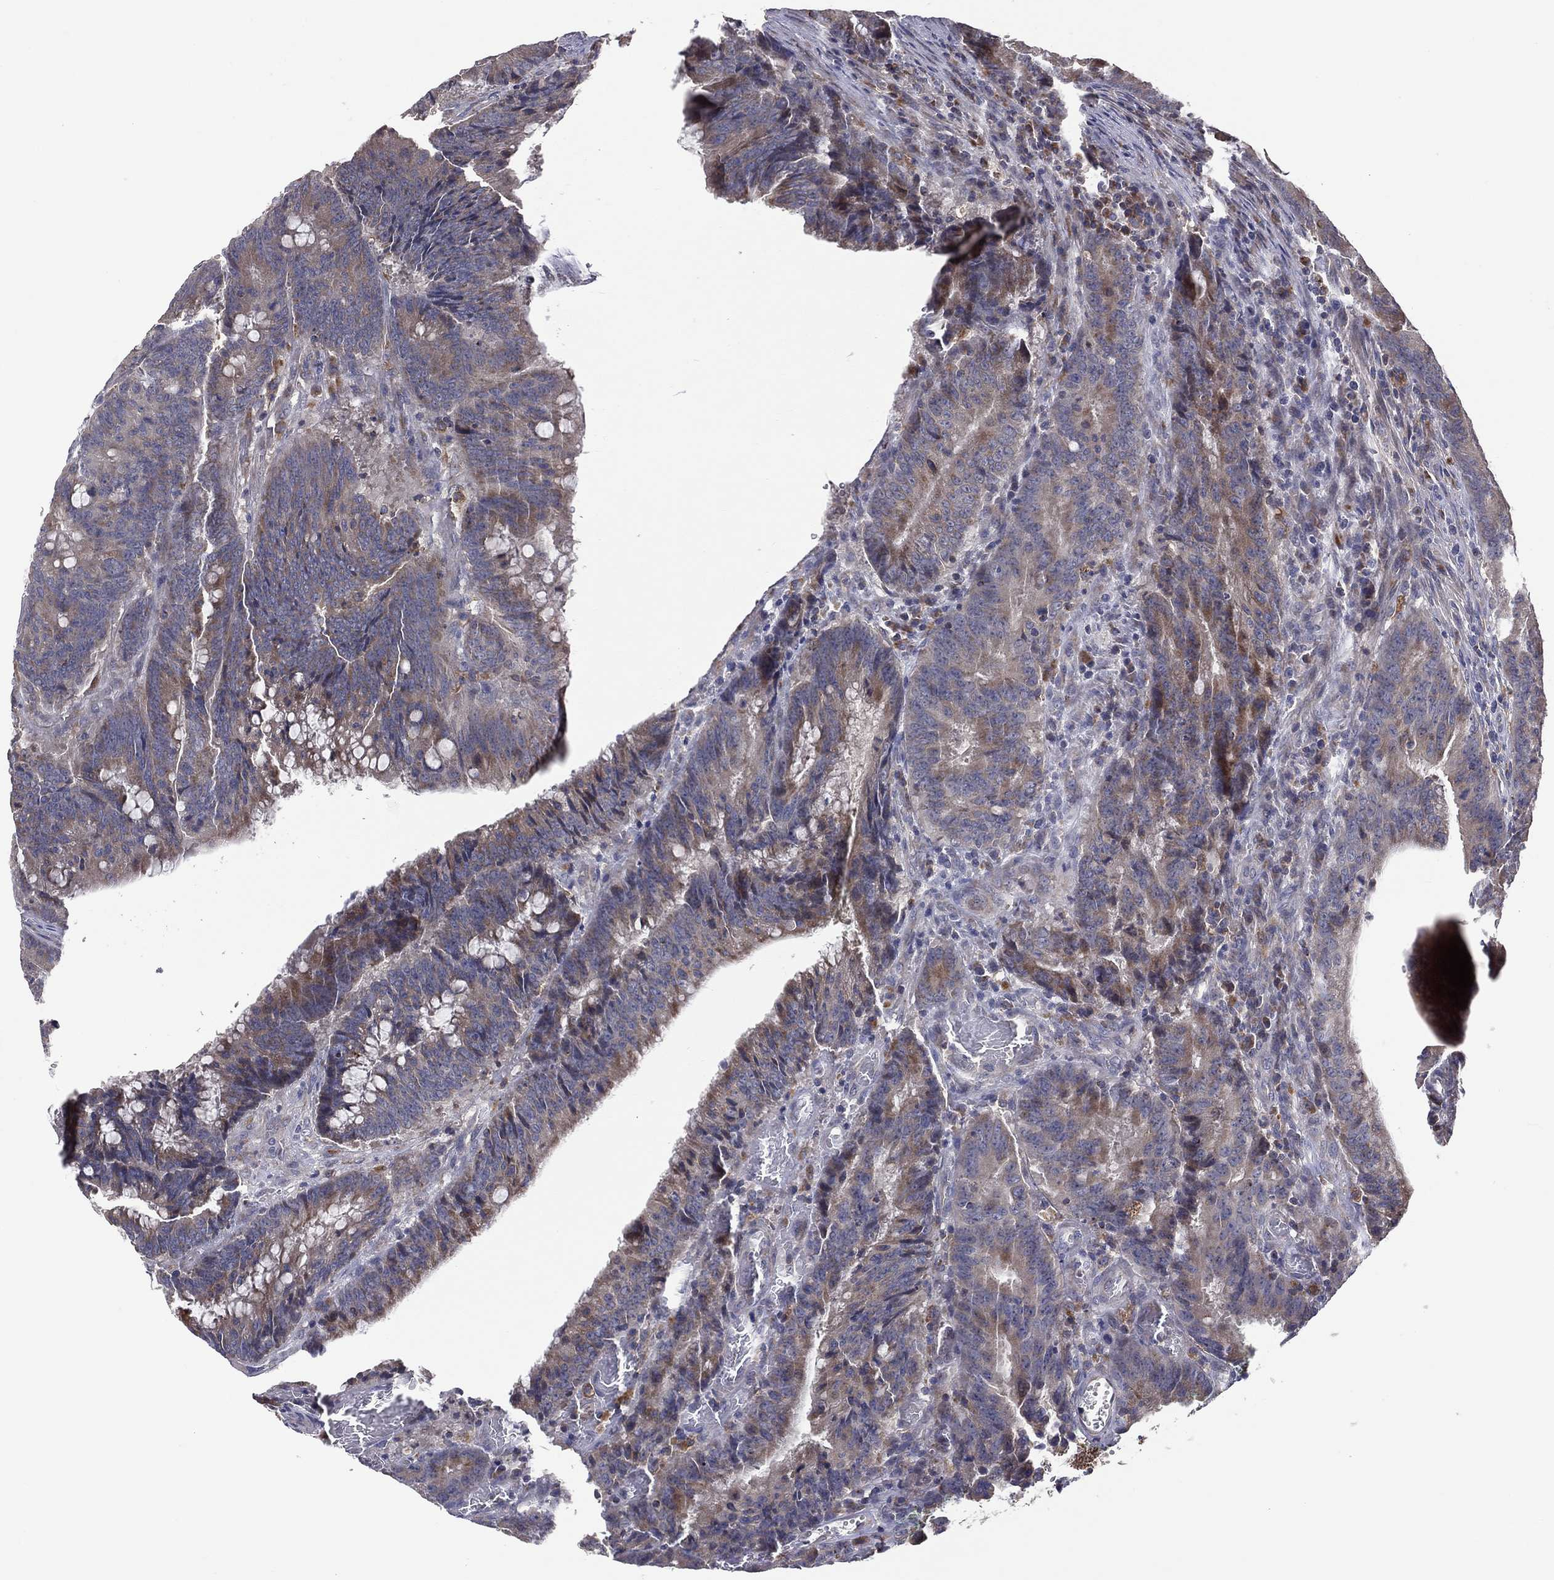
{"staining": {"intensity": "moderate", "quantity": "25%-75%", "location": "cytoplasmic/membranous"}, "tissue": "colorectal cancer", "cell_type": "Tumor cells", "image_type": "cancer", "snomed": [{"axis": "morphology", "description": "Adenocarcinoma, NOS"}, {"axis": "topography", "description": "Colon"}], "caption": "Moderate cytoplasmic/membranous expression for a protein is identified in approximately 25%-75% of tumor cells of colorectal cancer using immunohistochemistry (IHC).", "gene": "STARD3", "patient": {"sex": "female", "age": 87}}